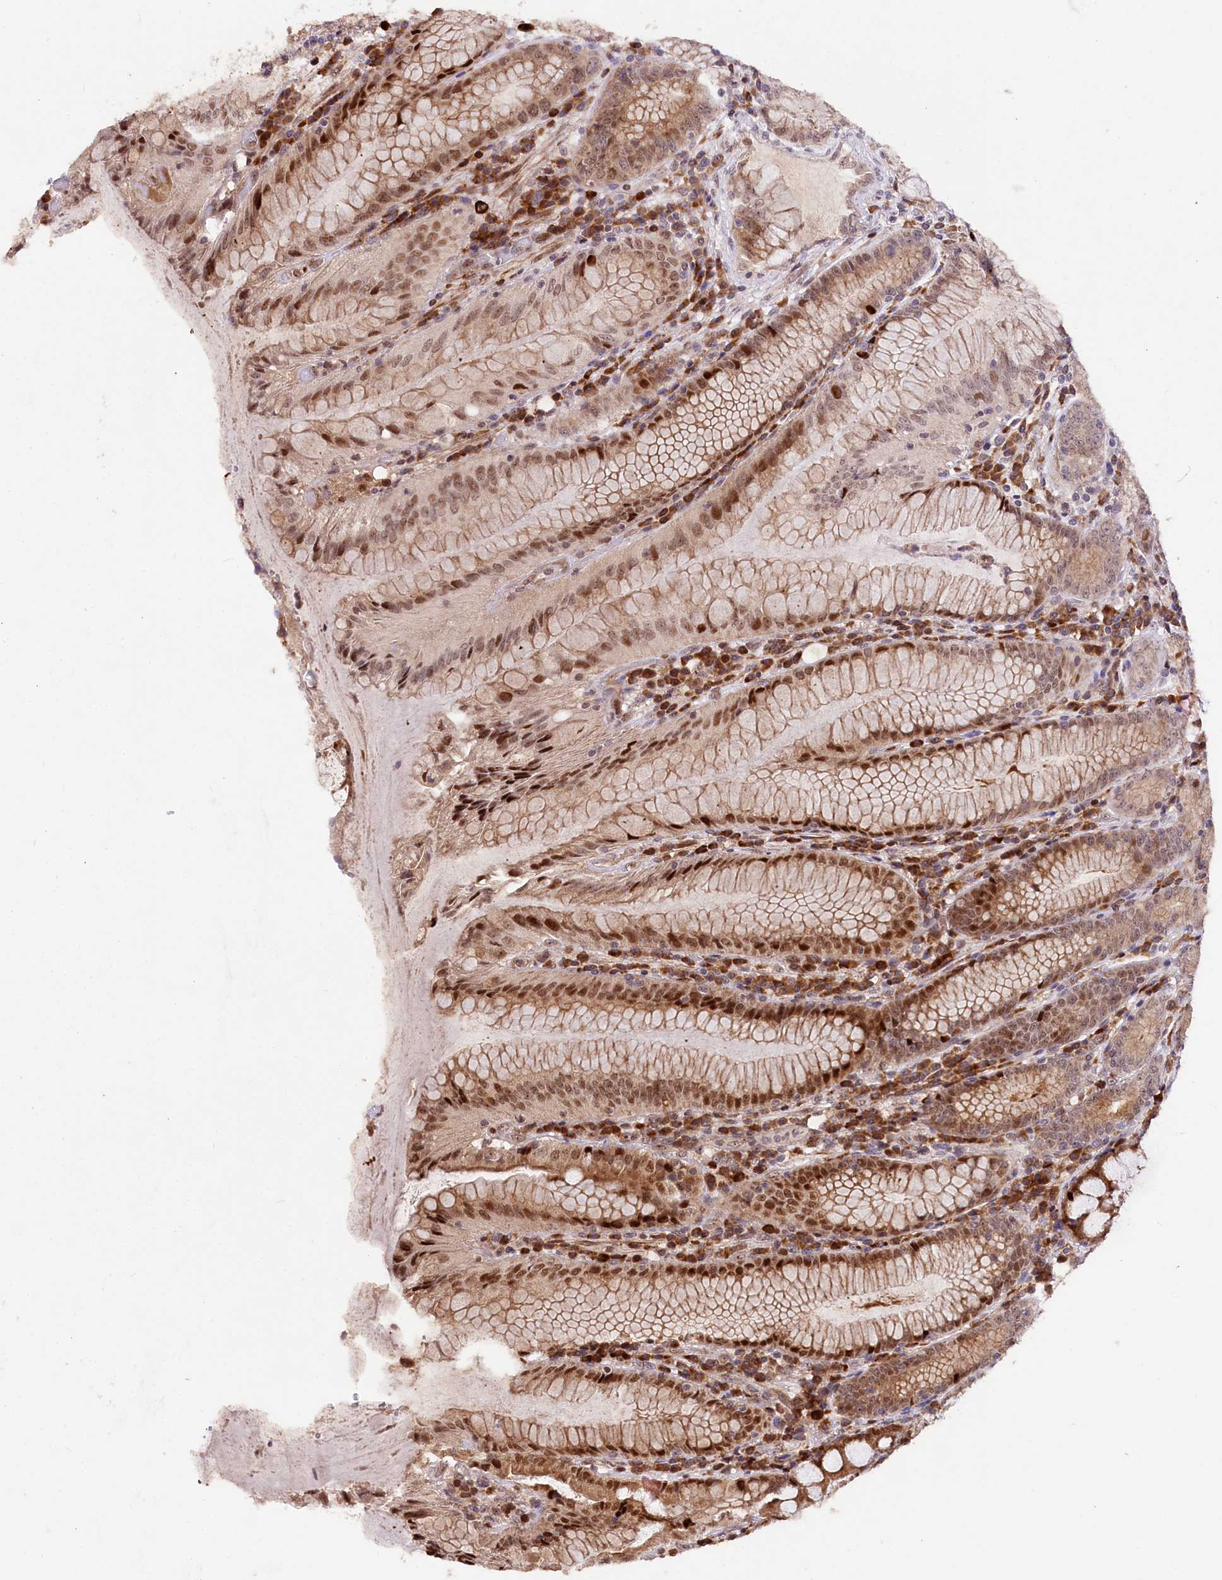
{"staining": {"intensity": "strong", "quantity": ">75%", "location": "cytoplasmic/membranous,nuclear"}, "tissue": "stomach", "cell_type": "Glandular cells", "image_type": "normal", "snomed": [{"axis": "morphology", "description": "Normal tissue, NOS"}, {"axis": "topography", "description": "Stomach, upper"}, {"axis": "topography", "description": "Stomach, lower"}], "caption": "Benign stomach reveals strong cytoplasmic/membranous,nuclear positivity in about >75% of glandular cells.", "gene": "DMP1", "patient": {"sex": "female", "age": 76}}